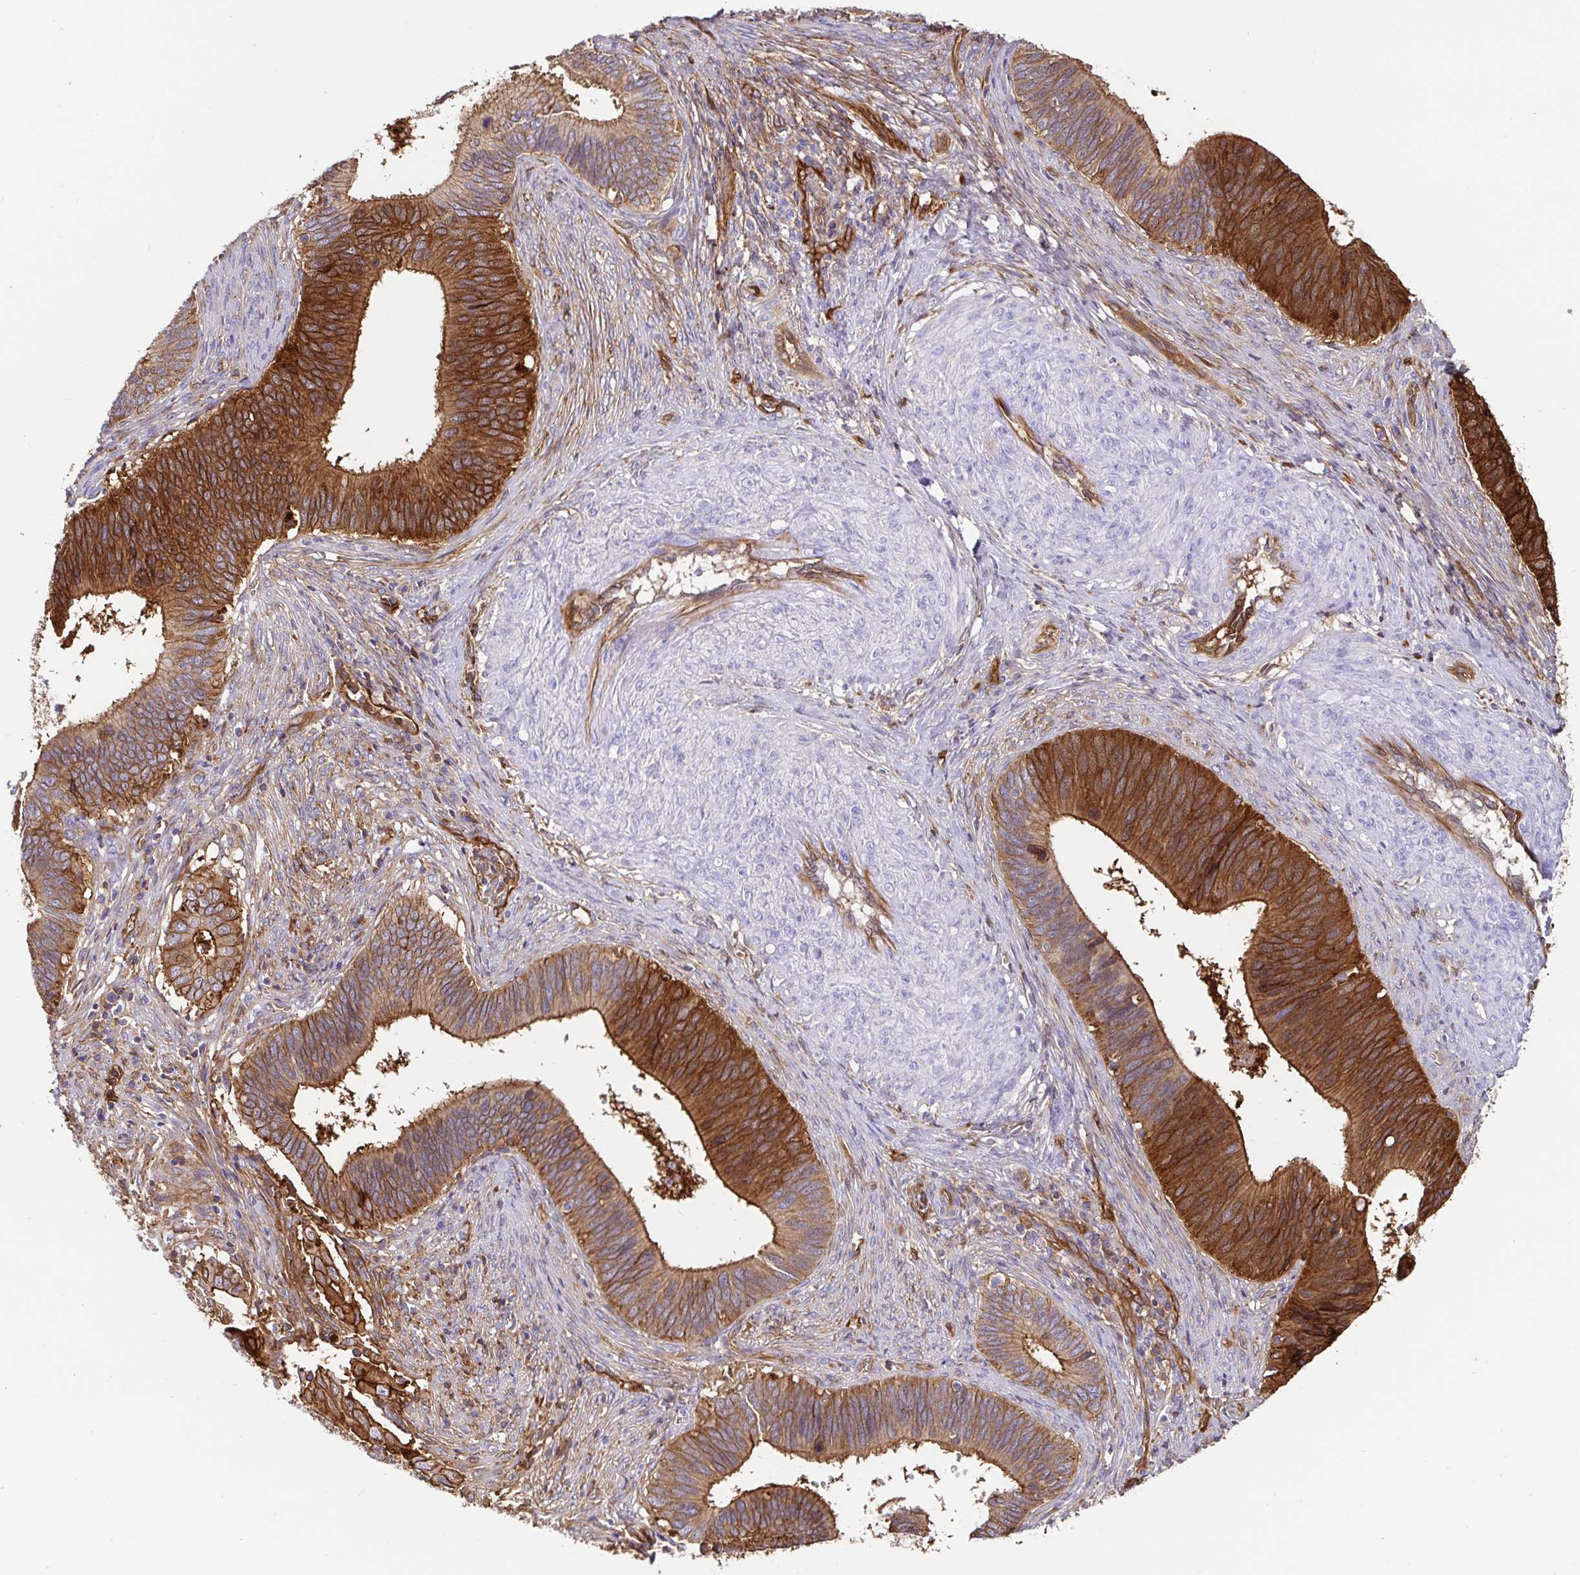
{"staining": {"intensity": "strong", "quantity": "25%-75%", "location": "cytoplasmic/membranous"}, "tissue": "cervical cancer", "cell_type": "Tumor cells", "image_type": "cancer", "snomed": [{"axis": "morphology", "description": "Adenocarcinoma, NOS"}, {"axis": "topography", "description": "Cervix"}], "caption": "IHC image of neoplastic tissue: cervical cancer stained using immunohistochemistry demonstrates high levels of strong protein expression localized specifically in the cytoplasmic/membranous of tumor cells, appearing as a cytoplasmic/membranous brown color.", "gene": "ANXA2", "patient": {"sex": "female", "age": 42}}